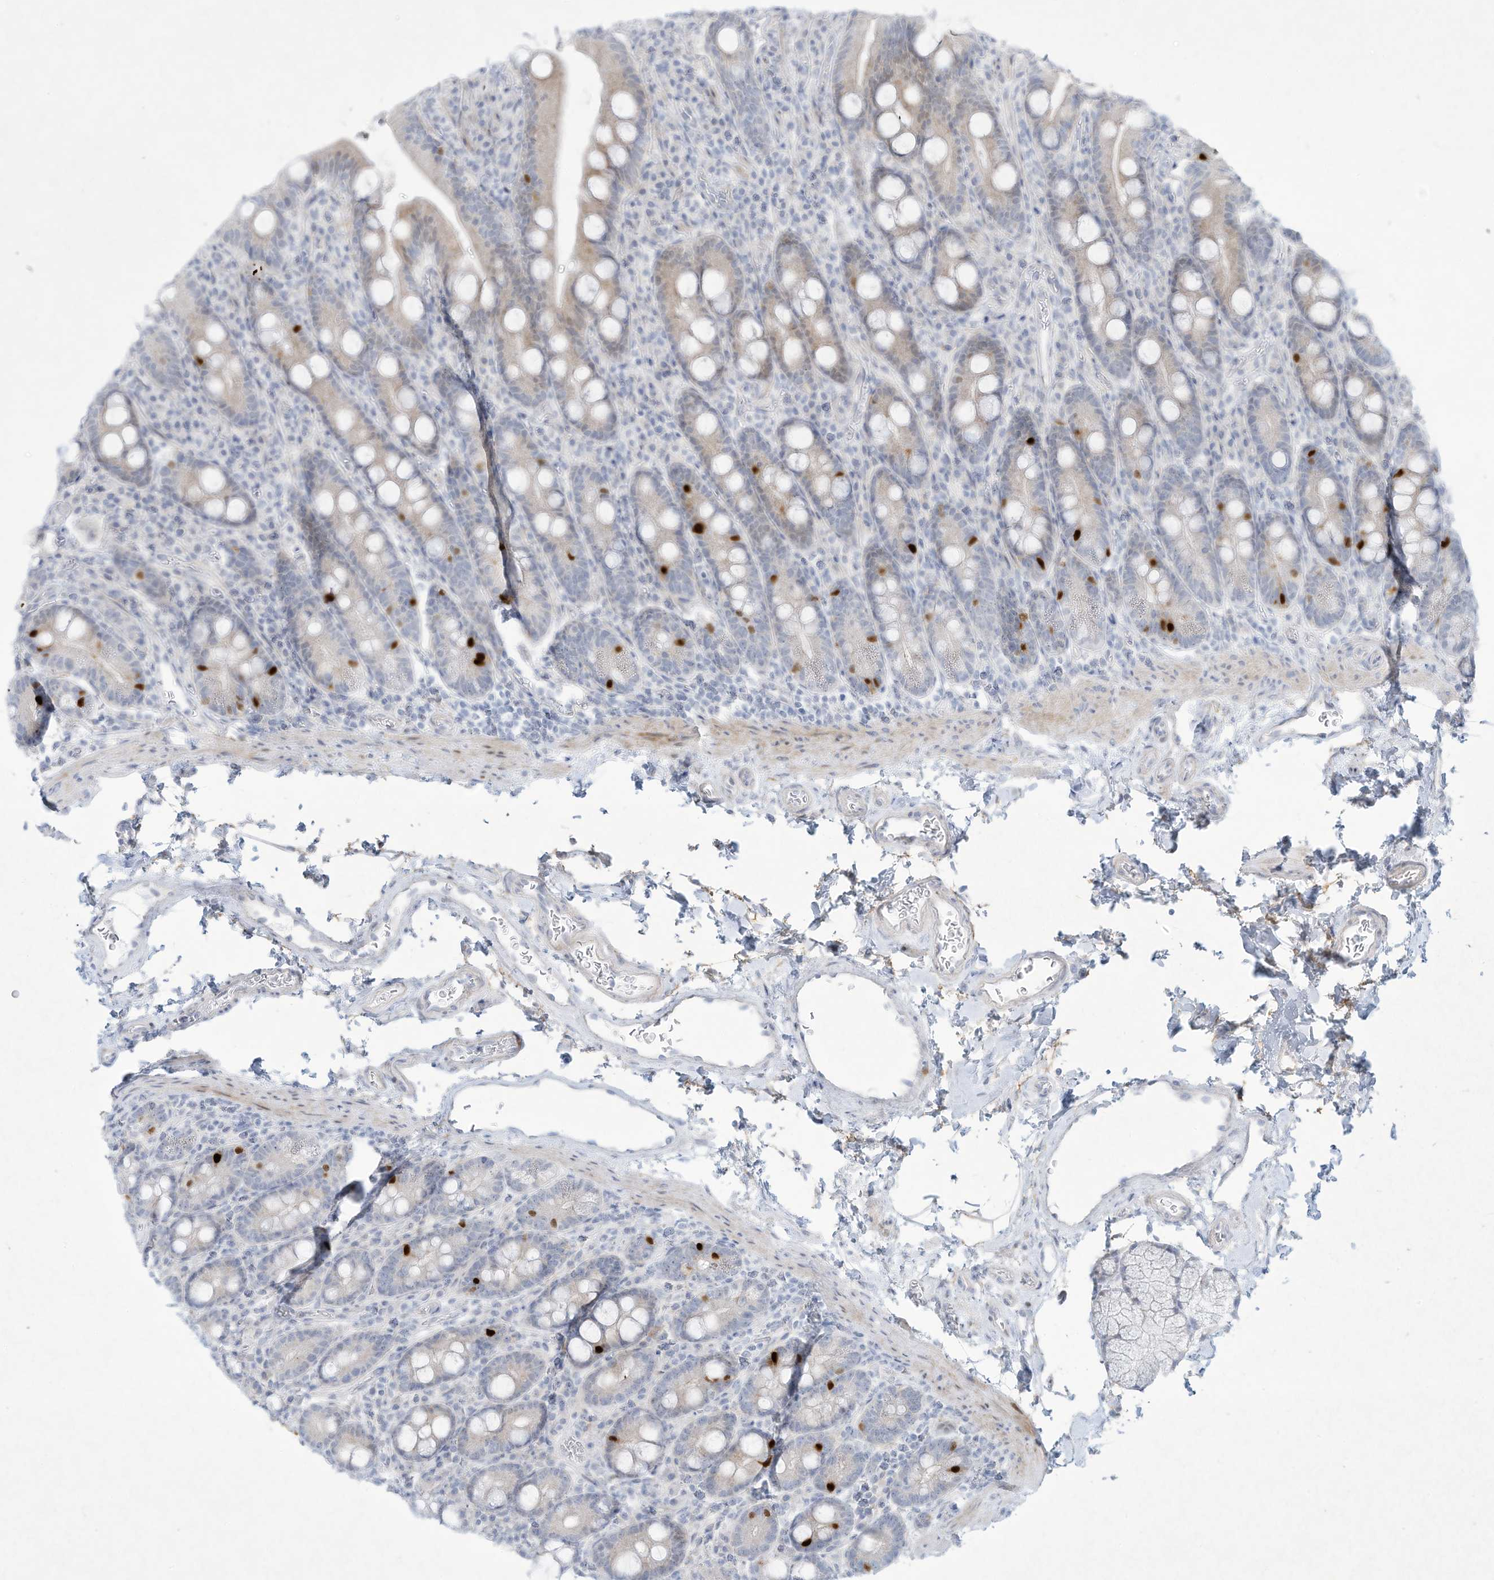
{"staining": {"intensity": "strong", "quantity": "<25%", "location": "nuclear"}, "tissue": "duodenum", "cell_type": "Glandular cells", "image_type": "normal", "snomed": [{"axis": "morphology", "description": "Normal tissue, NOS"}, {"axis": "topography", "description": "Duodenum"}], "caption": "Immunohistochemical staining of normal human duodenum exhibits strong nuclear protein positivity in about <25% of glandular cells.", "gene": "PAX6", "patient": {"sex": "male", "age": 35}}